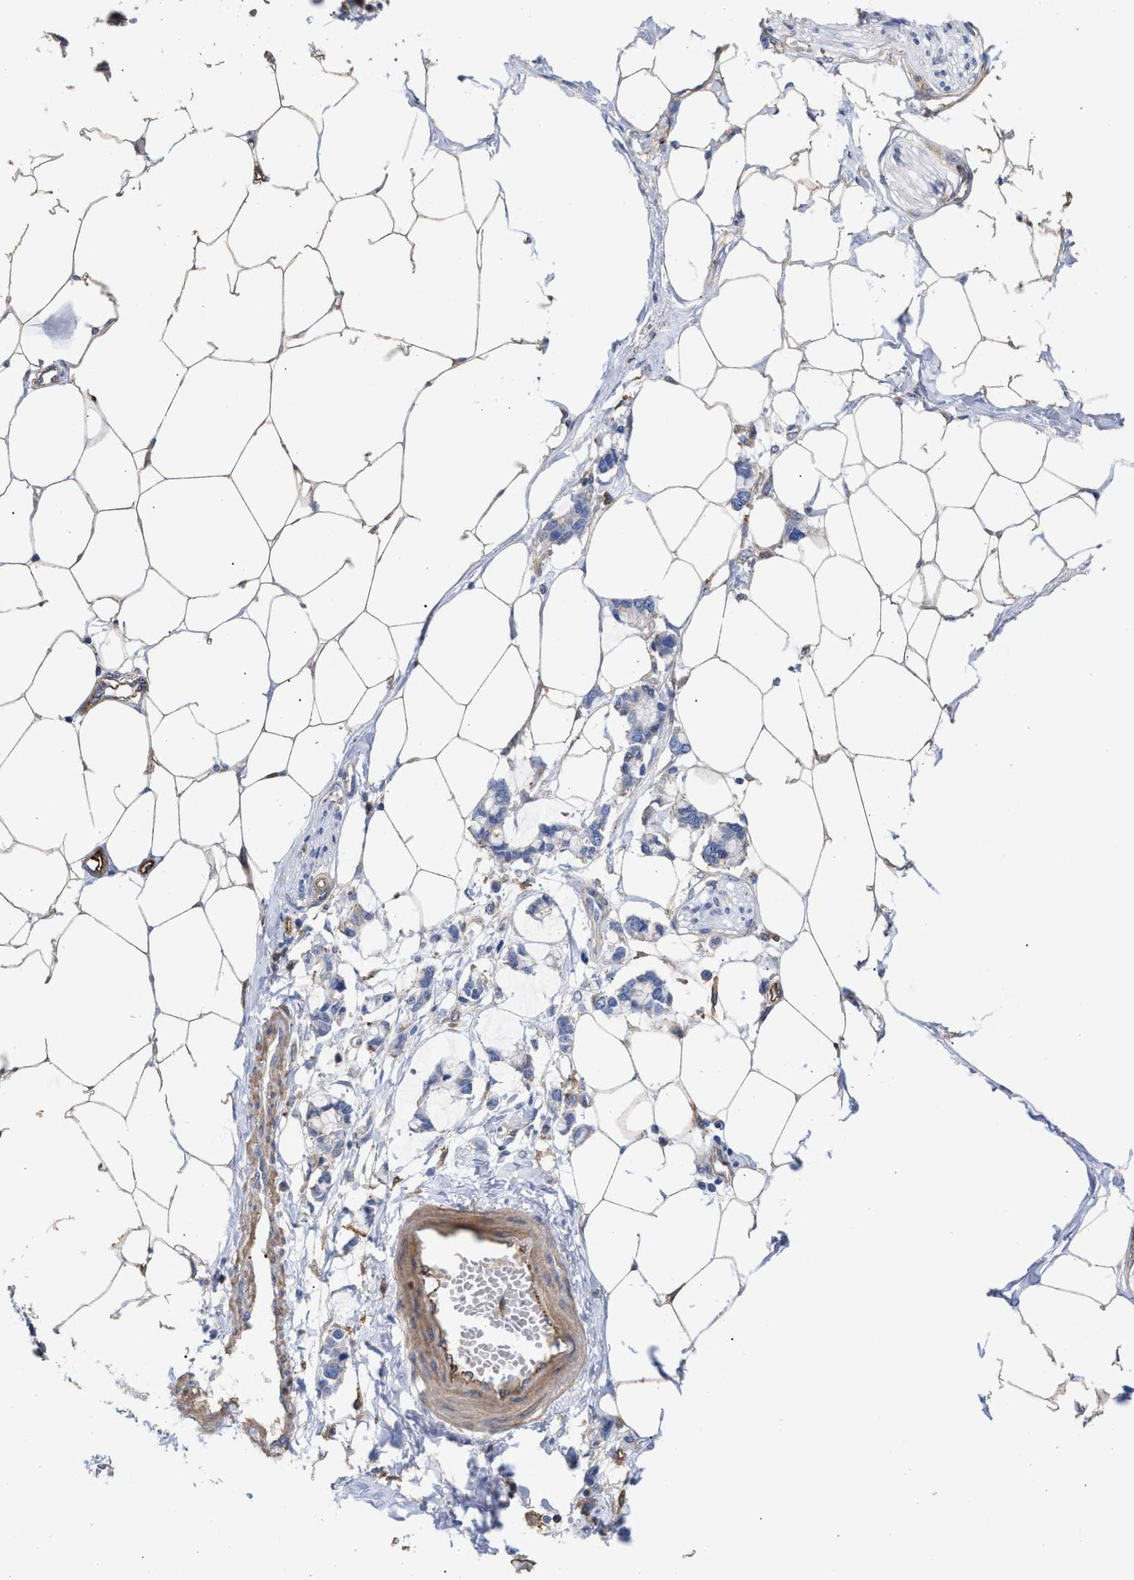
{"staining": {"intensity": "weak", "quantity": ">75%", "location": "cytoplasmic/membranous"}, "tissue": "adipose tissue", "cell_type": "Adipocytes", "image_type": "normal", "snomed": [{"axis": "morphology", "description": "Normal tissue, NOS"}, {"axis": "morphology", "description": "Adenocarcinoma, NOS"}, {"axis": "topography", "description": "Colon"}, {"axis": "topography", "description": "Peripheral nerve tissue"}], "caption": "Immunohistochemical staining of benign human adipose tissue demonstrates weak cytoplasmic/membranous protein expression in approximately >75% of adipocytes.", "gene": "HS3ST5", "patient": {"sex": "male", "age": 14}}